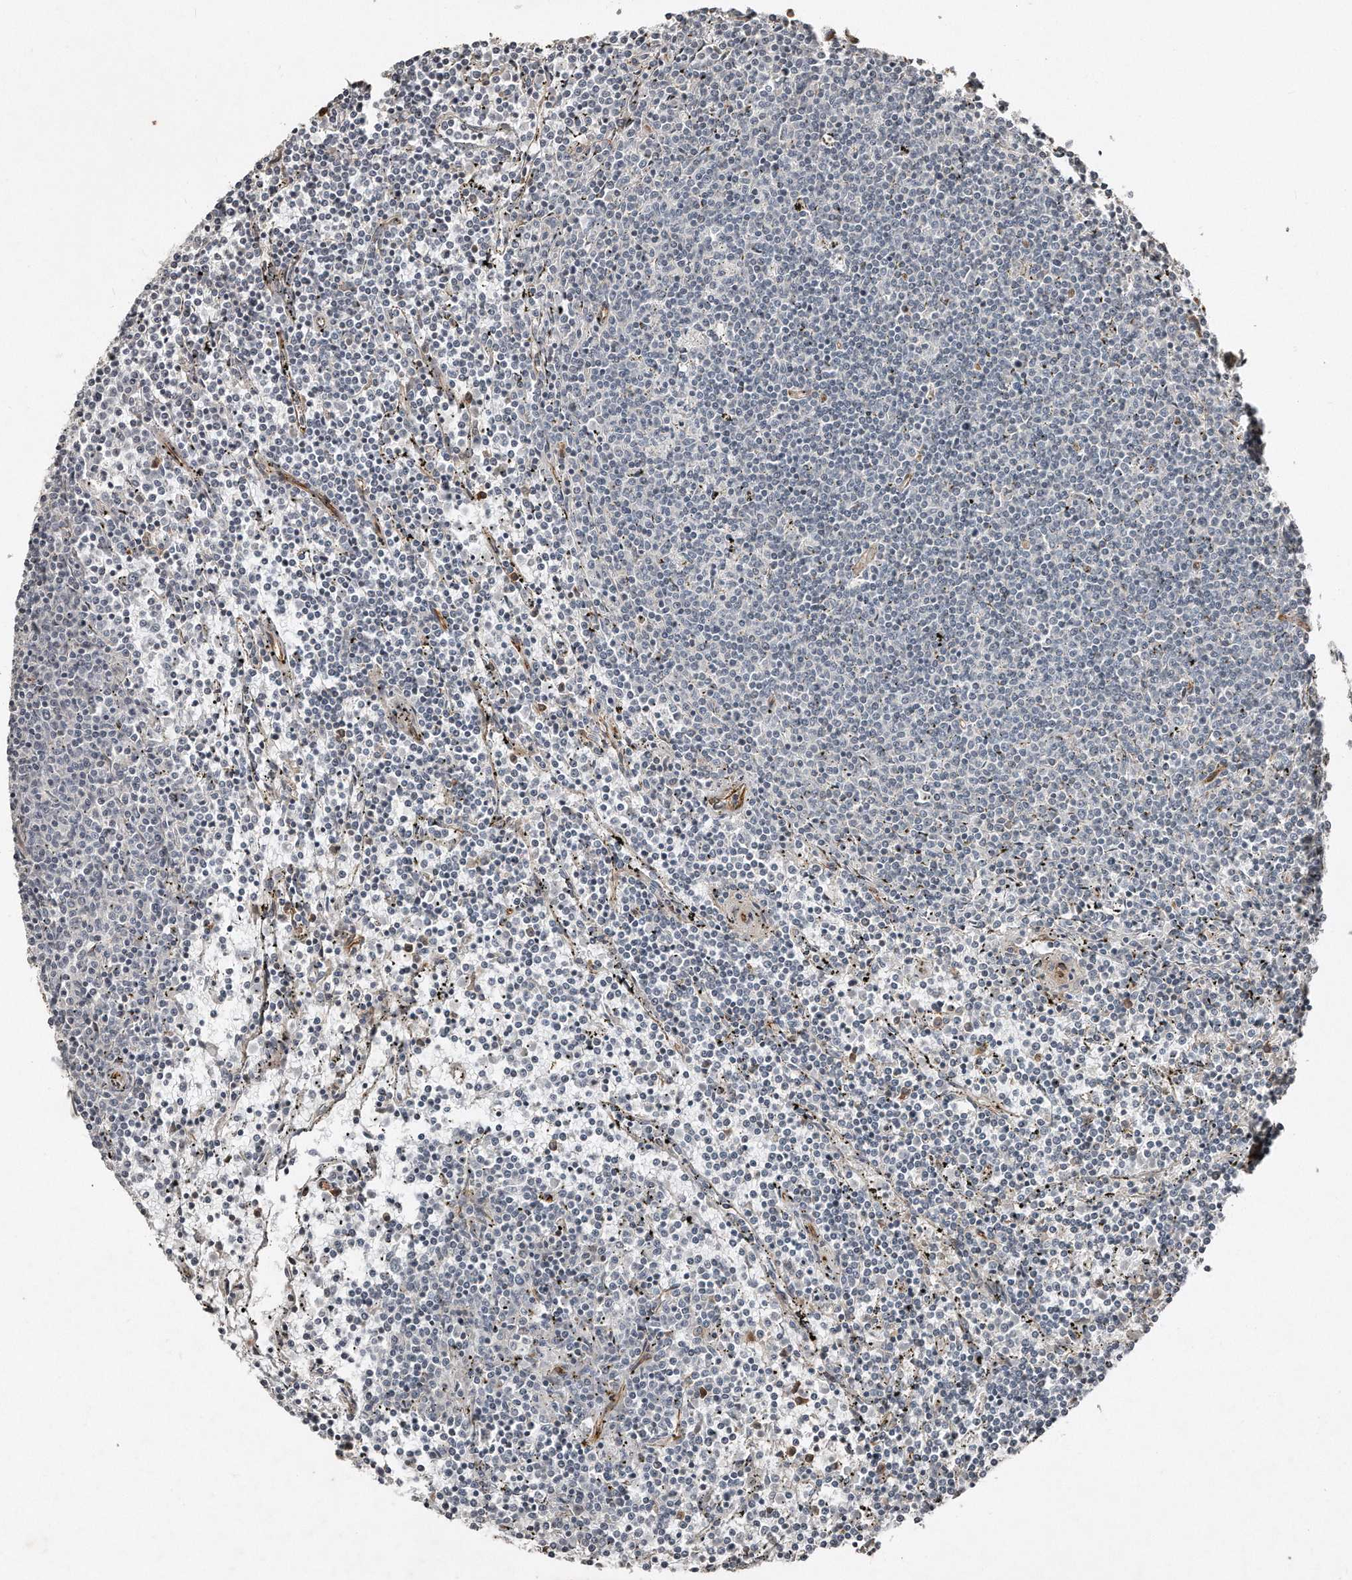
{"staining": {"intensity": "negative", "quantity": "none", "location": "none"}, "tissue": "lymphoma", "cell_type": "Tumor cells", "image_type": "cancer", "snomed": [{"axis": "morphology", "description": "Malignant lymphoma, non-Hodgkin's type, Low grade"}, {"axis": "topography", "description": "Spleen"}], "caption": "Tumor cells are negative for brown protein staining in malignant lymphoma, non-Hodgkin's type (low-grade).", "gene": "SNAP47", "patient": {"sex": "female", "age": 50}}